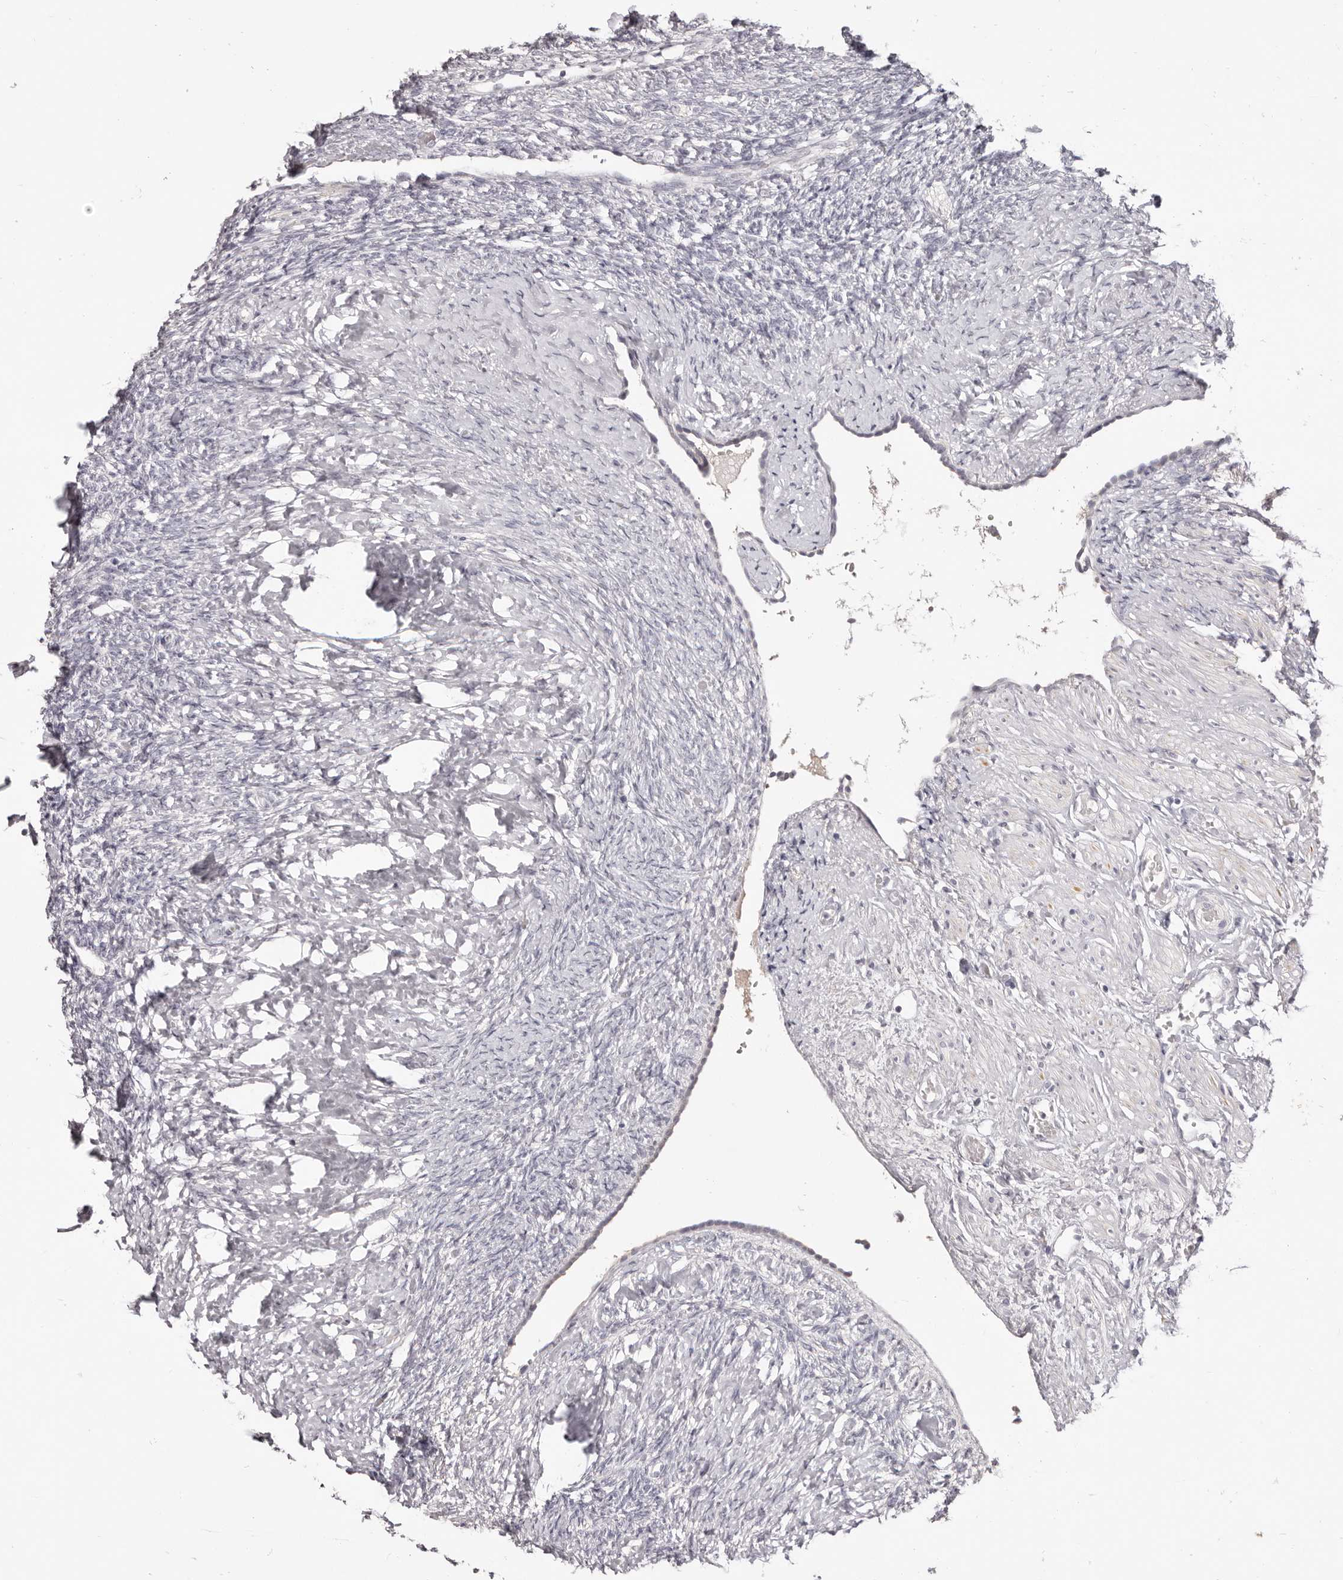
{"staining": {"intensity": "negative", "quantity": "none", "location": "none"}, "tissue": "ovary", "cell_type": "Ovarian stroma cells", "image_type": "normal", "snomed": [{"axis": "morphology", "description": "Normal tissue, NOS"}, {"axis": "topography", "description": "Ovary"}], "caption": "This is an immunohistochemistry image of normal ovary. There is no positivity in ovarian stroma cells.", "gene": "PCDHB6", "patient": {"sex": "female", "age": 41}}